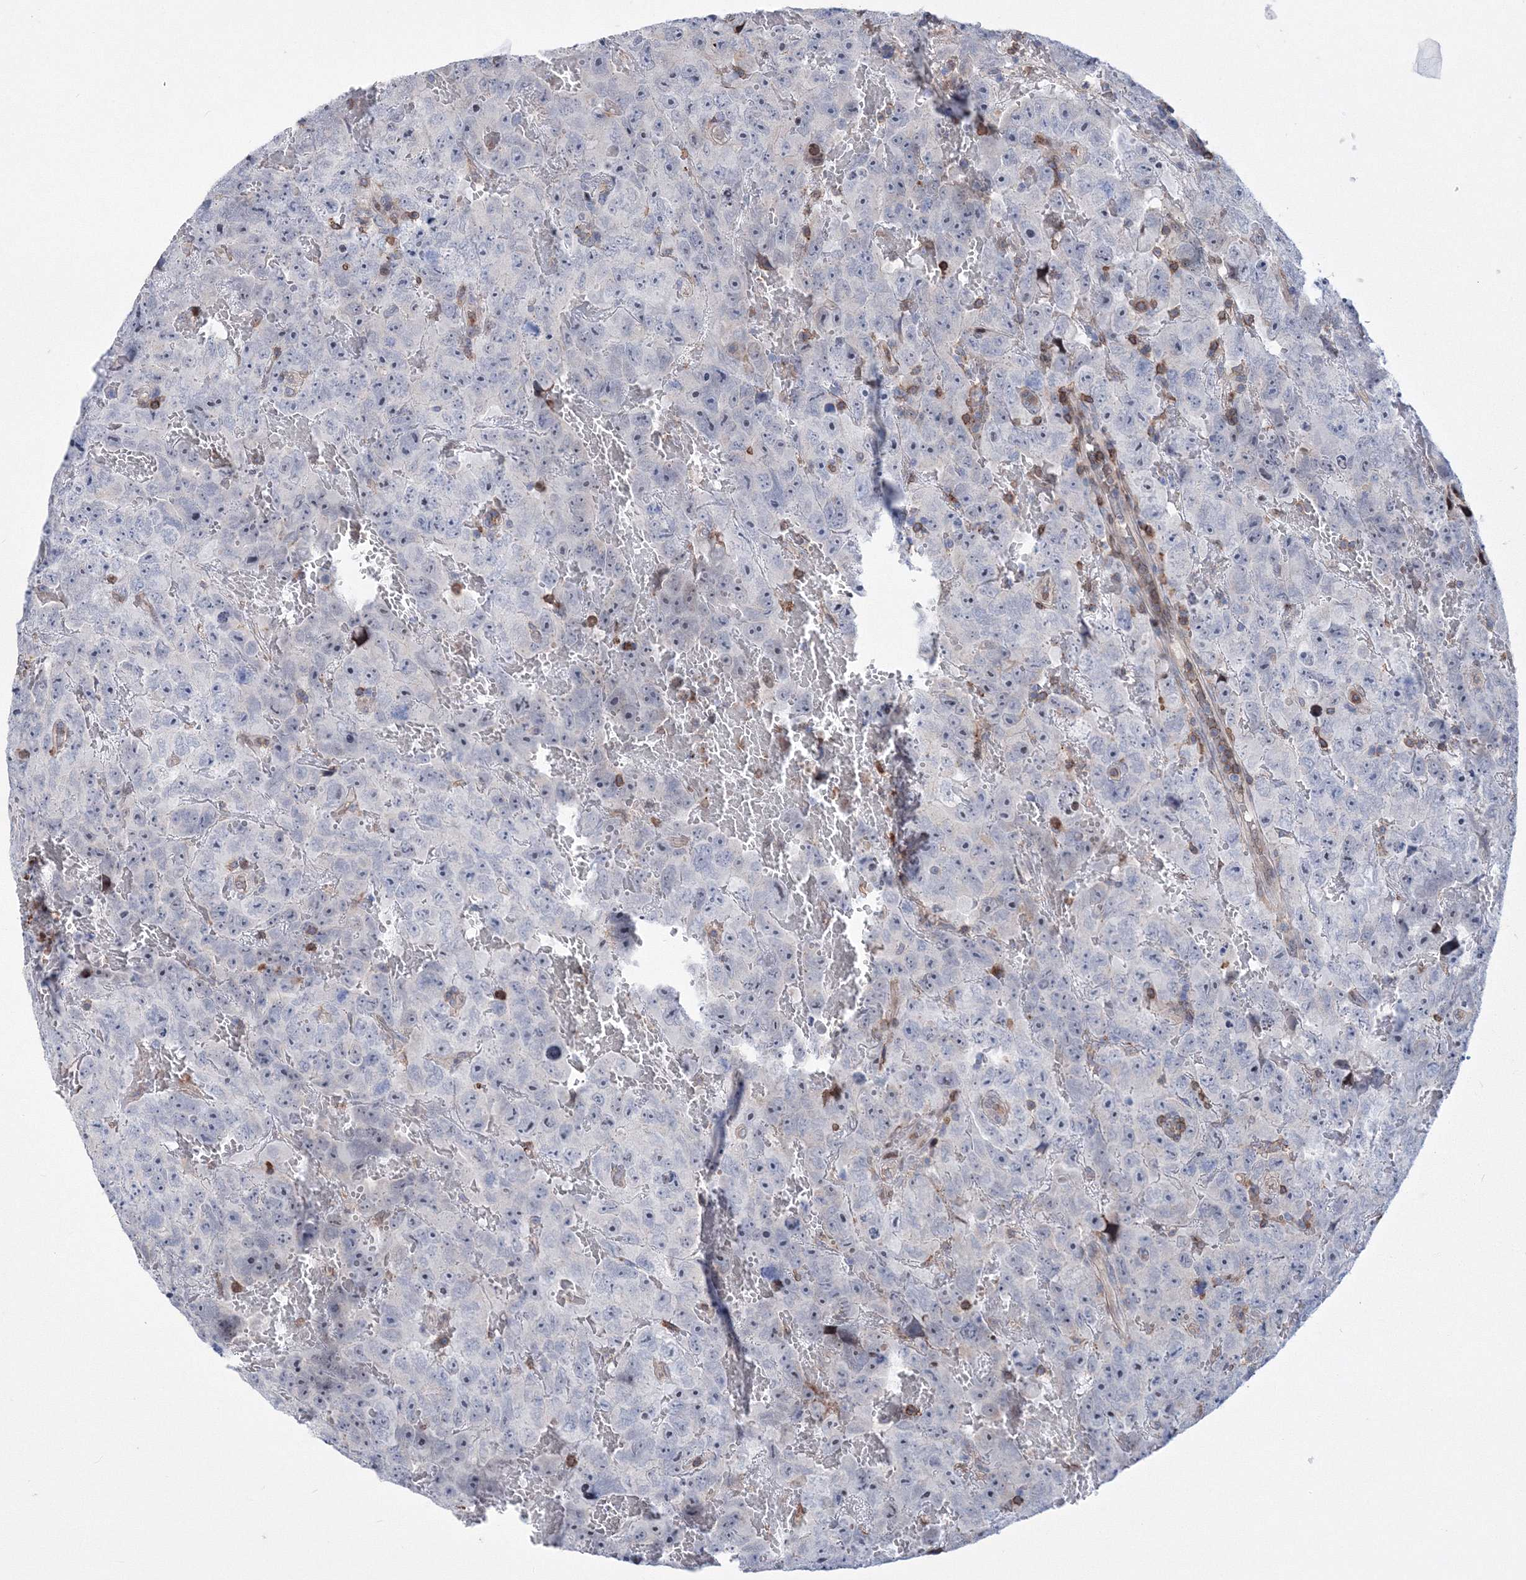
{"staining": {"intensity": "negative", "quantity": "none", "location": "none"}, "tissue": "testis cancer", "cell_type": "Tumor cells", "image_type": "cancer", "snomed": [{"axis": "morphology", "description": "Carcinoma, Embryonal, NOS"}, {"axis": "topography", "description": "Testis"}], "caption": "Tumor cells are negative for brown protein staining in embryonal carcinoma (testis).", "gene": "RNPEPL1", "patient": {"sex": "male", "age": 45}}